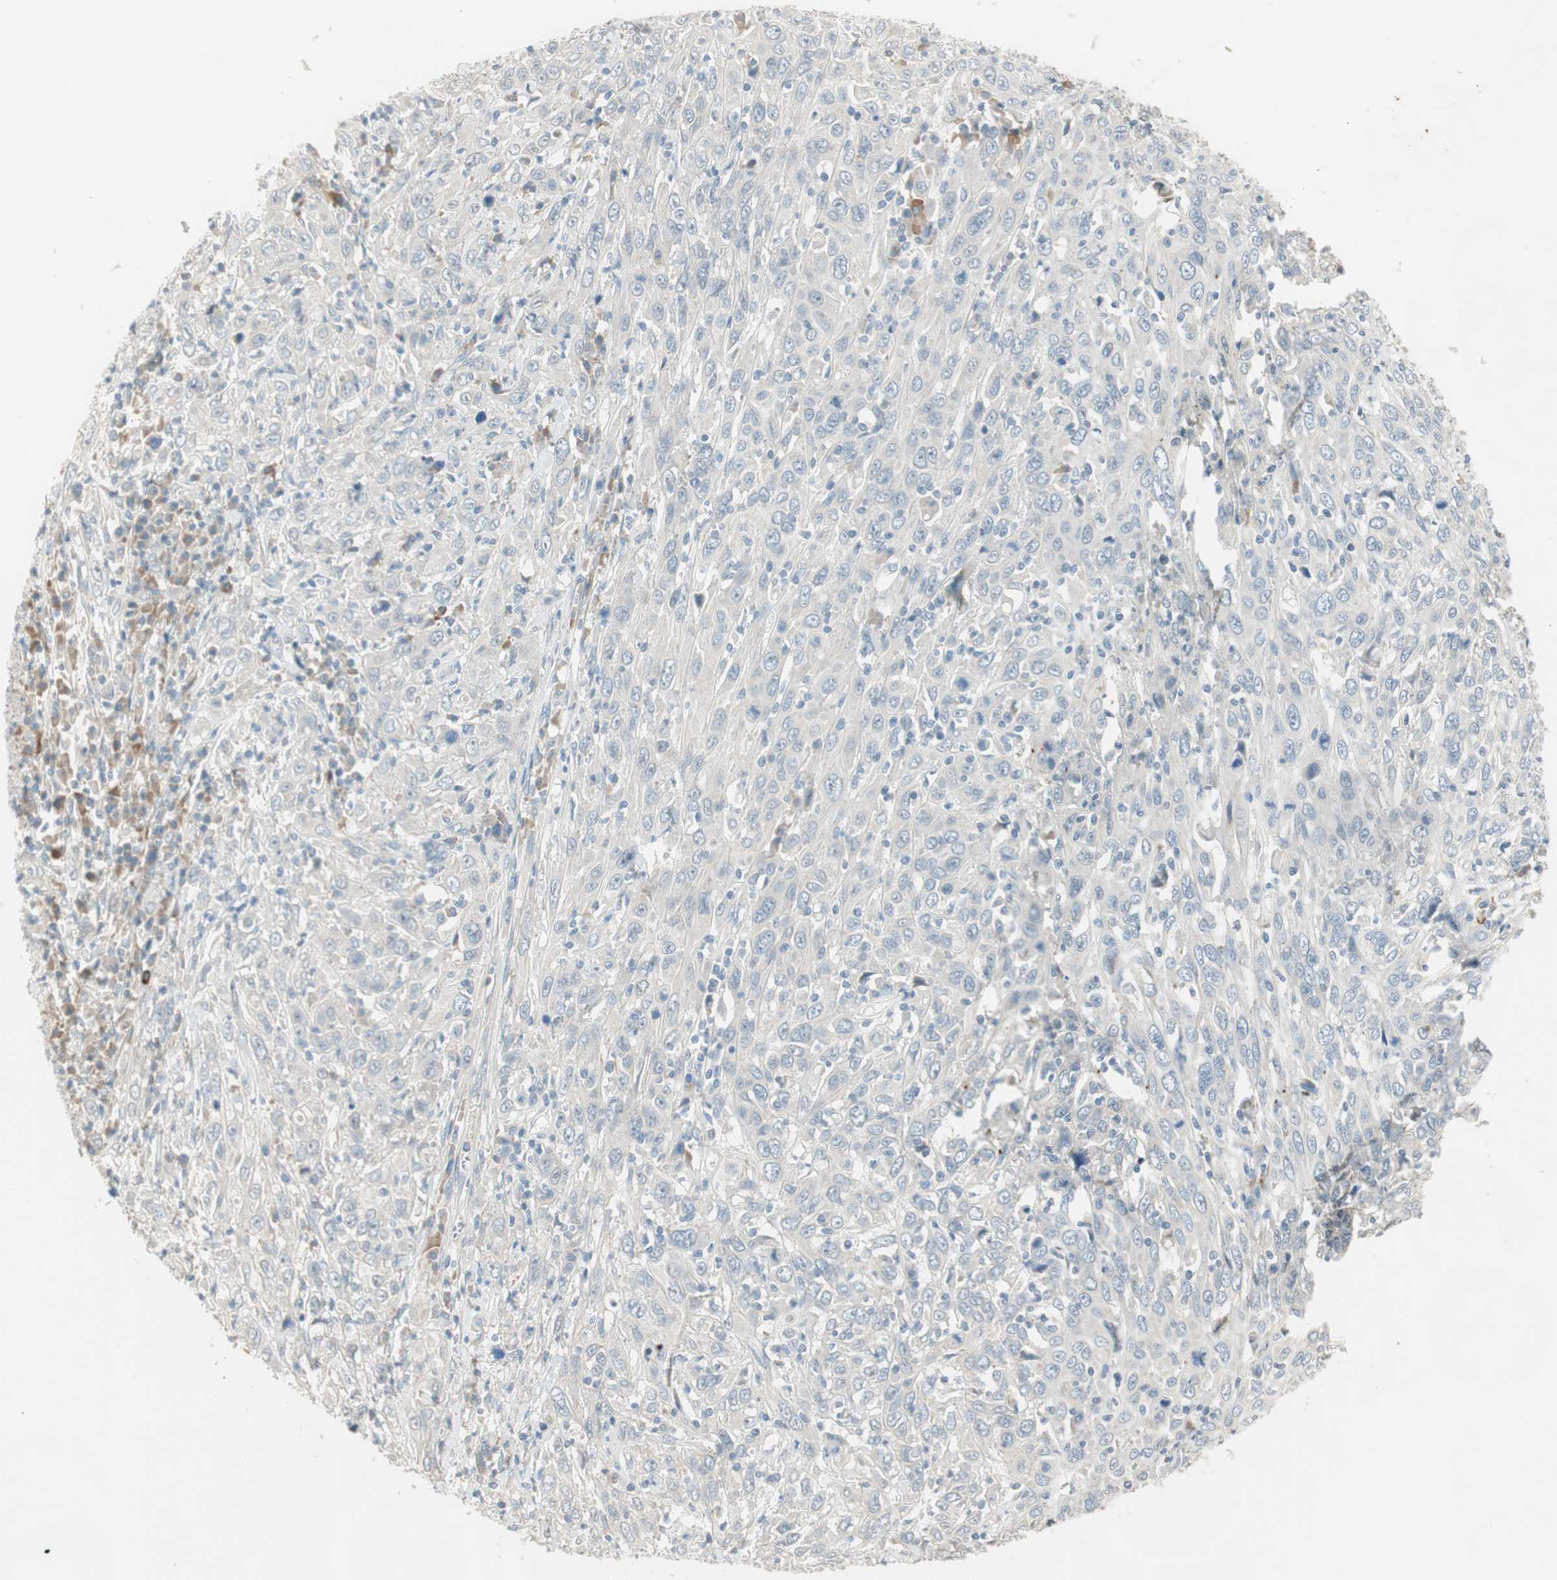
{"staining": {"intensity": "negative", "quantity": "none", "location": "none"}, "tissue": "cervical cancer", "cell_type": "Tumor cells", "image_type": "cancer", "snomed": [{"axis": "morphology", "description": "Squamous cell carcinoma, NOS"}, {"axis": "topography", "description": "Cervix"}], "caption": "Immunohistochemistry (IHC) histopathology image of human cervical cancer (squamous cell carcinoma) stained for a protein (brown), which demonstrates no positivity in tumor cells. (Stains: DAB immunohistochemistry (IHC) with hematoxylin counter stain, Microscopy: brightfield microscopy at high magnification).", "gene": "PCDHB15", "patient": {"sex": "female", "age": 46}}